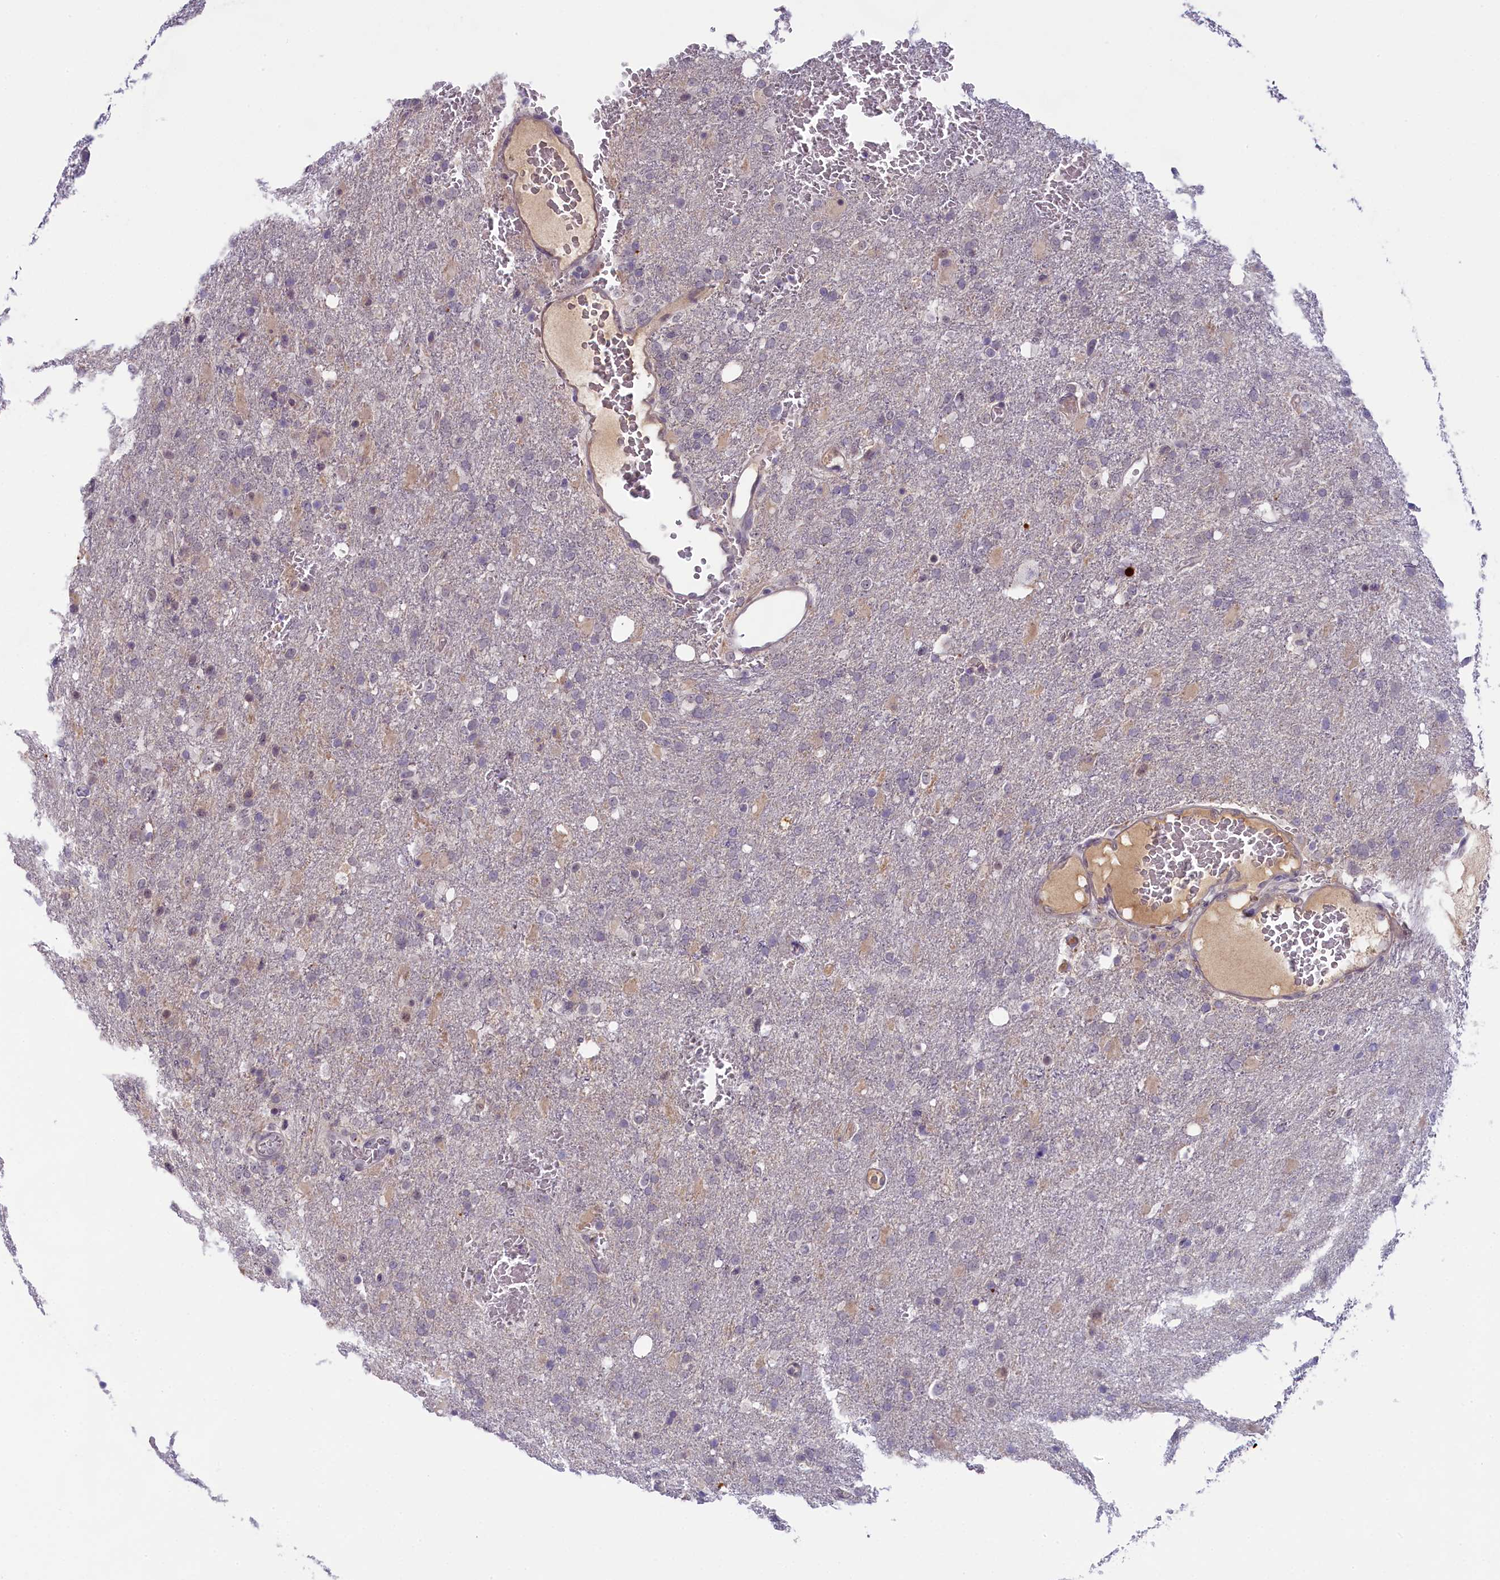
{"staining": {"intensity": "weak", "quantity": "<25%", "location": "nuclear"}, "tissue": "glioma", "cell_type": "Tumor cells", "image_type": "cancer", "snomed": [{"axis": "morphology", "description": "Glioma, malignant, High grade"}, {"axis": "topography", "description": "Brain"}], "caption": "Human glioma stained for a protein using immunohistochemistry displays no positivity in tumor cells.", "gene": "CRAMP1", "patient": {"sex": "female", "age": 74}}